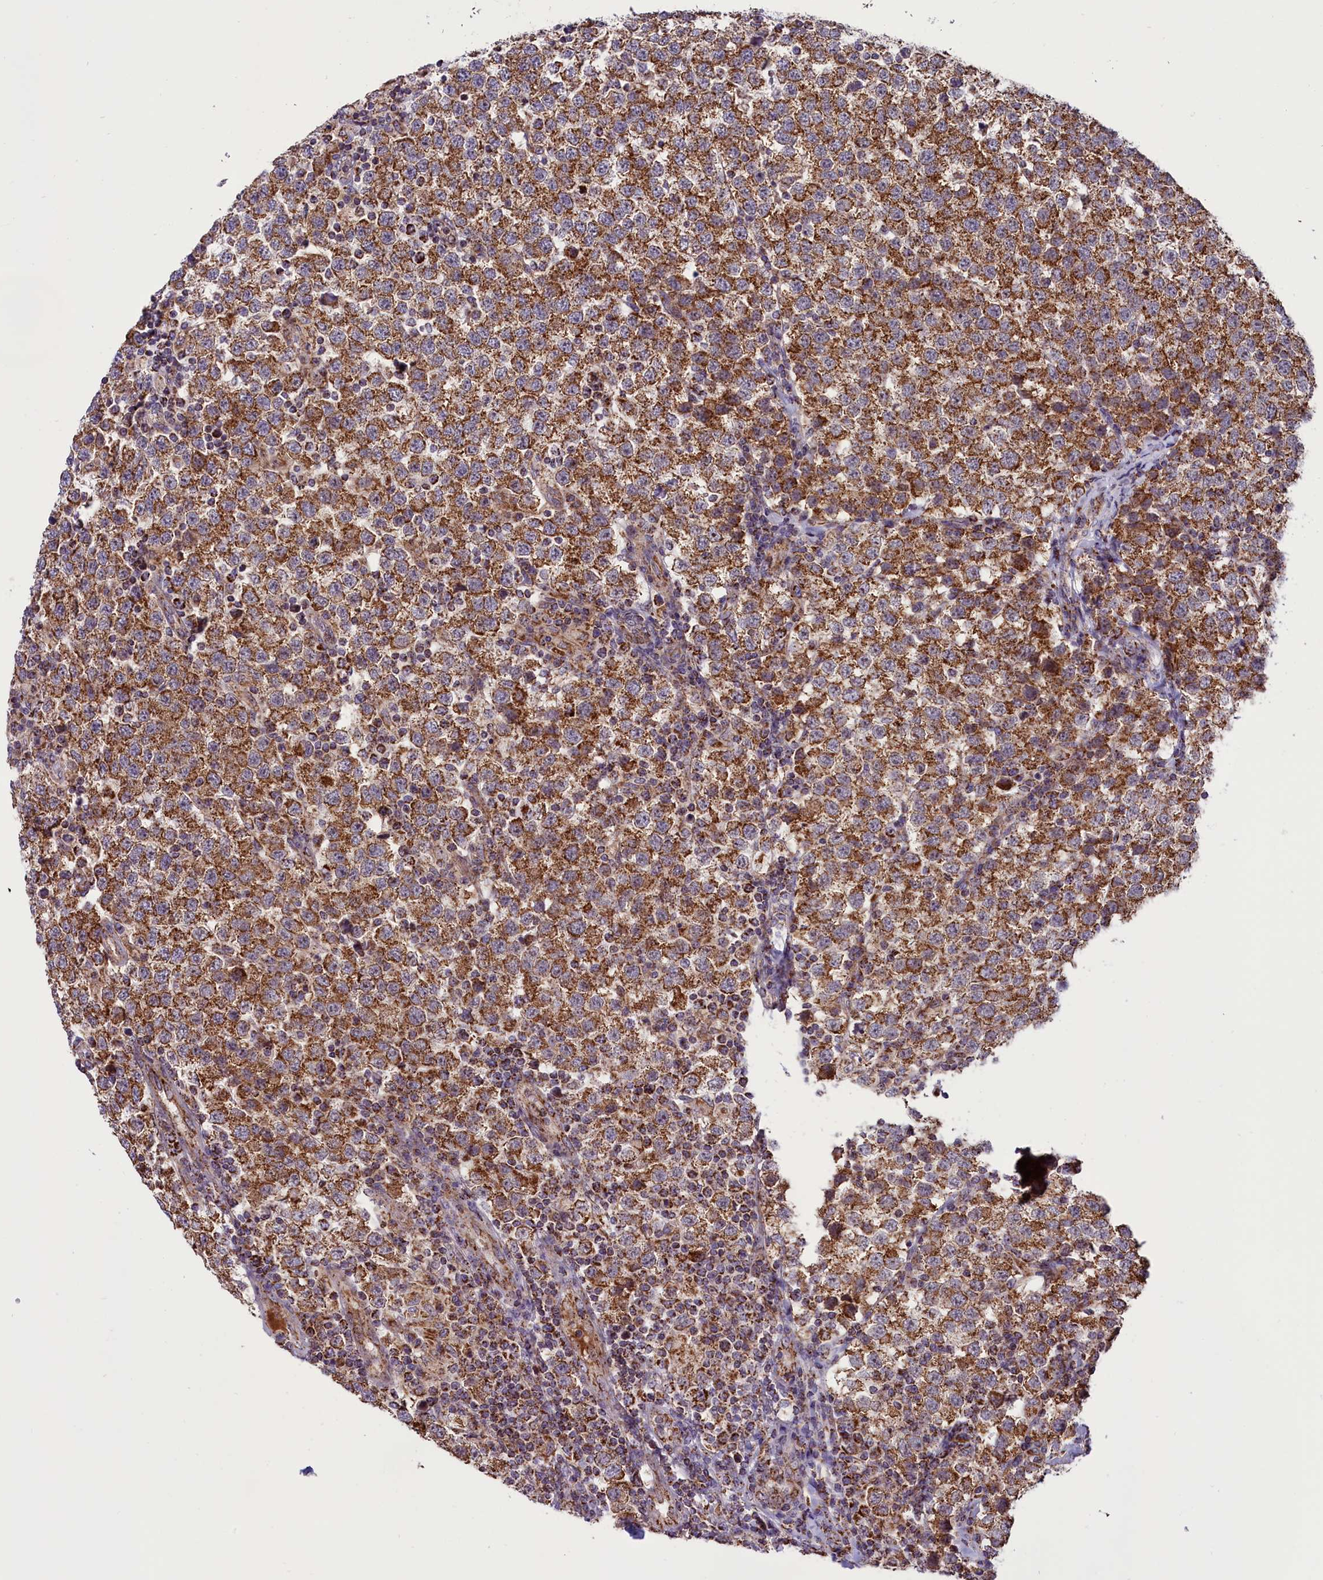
{"staining": {"intensity": "moderate", "quantity": ">75%", "location": "cytoplasmic/membranous"}, "tissue": "testis cancer", "cell_type": "Tumor cells", "image_type": "cancer", "snomed": [{"axis": "morphology", "description": "Seminoma, NOS"}, {"axis": "topography", "description": "Testis"}], "caption": "Immunohistochemistry staining of testis seminoma, which exhibits medium levels of moderate cytoplasmic/membranous positivity in about >75% of tumor cells indicating moderate cytoplasmic/membranous protein expression. The staining was performed using DAB (3,3'-diaminobenzidine) (brown) for protein detection and nuclei were counterstained in hematoxylin (blue).", "gene": "GLRX5", "patient": {"sex": "male", "age": 34}}